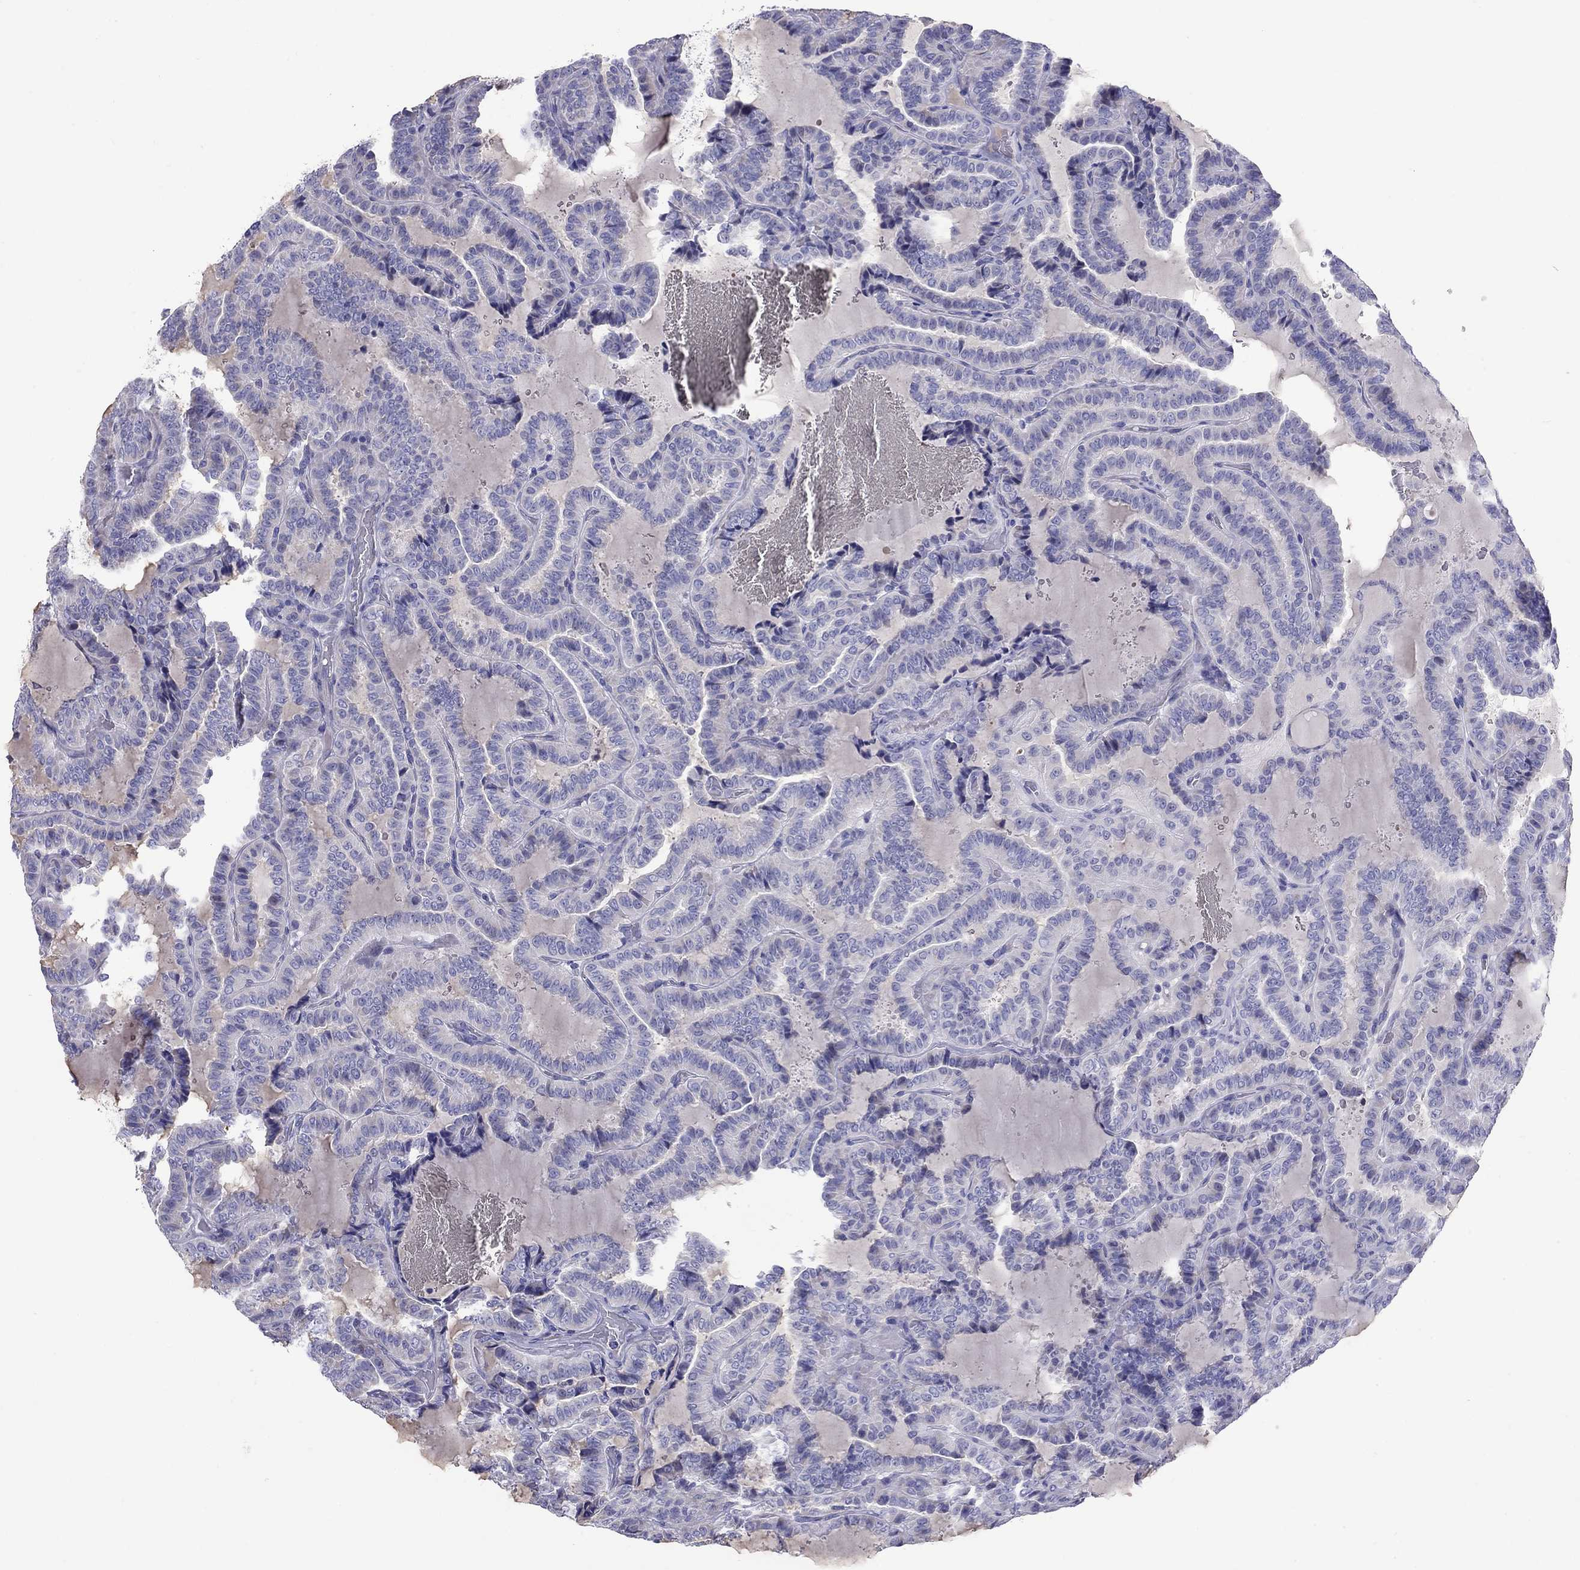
{"staining": {"intensity": "negative", "quantity": "none", "location": "none"}, "tissue": "thyroid cancer", "cell_type": "Tumor cells", "image_type": "cancer", "snomed": [{"axis": "morphology", "description": "Papillary adenocarcinoma, NOS"}, {"axis": "topography", "description": "Thyroid gland"}], "caption": "The micrograph shows no significant positivity in tumor cells of thyroid cancer. (Stains: DAB immunohistochemistry with hematoxylin counter stain, Microscopy: brightfield microscopy at high magnification).", "gene": "CMYA5", "patient": {"sex": "female", "age": 39}}